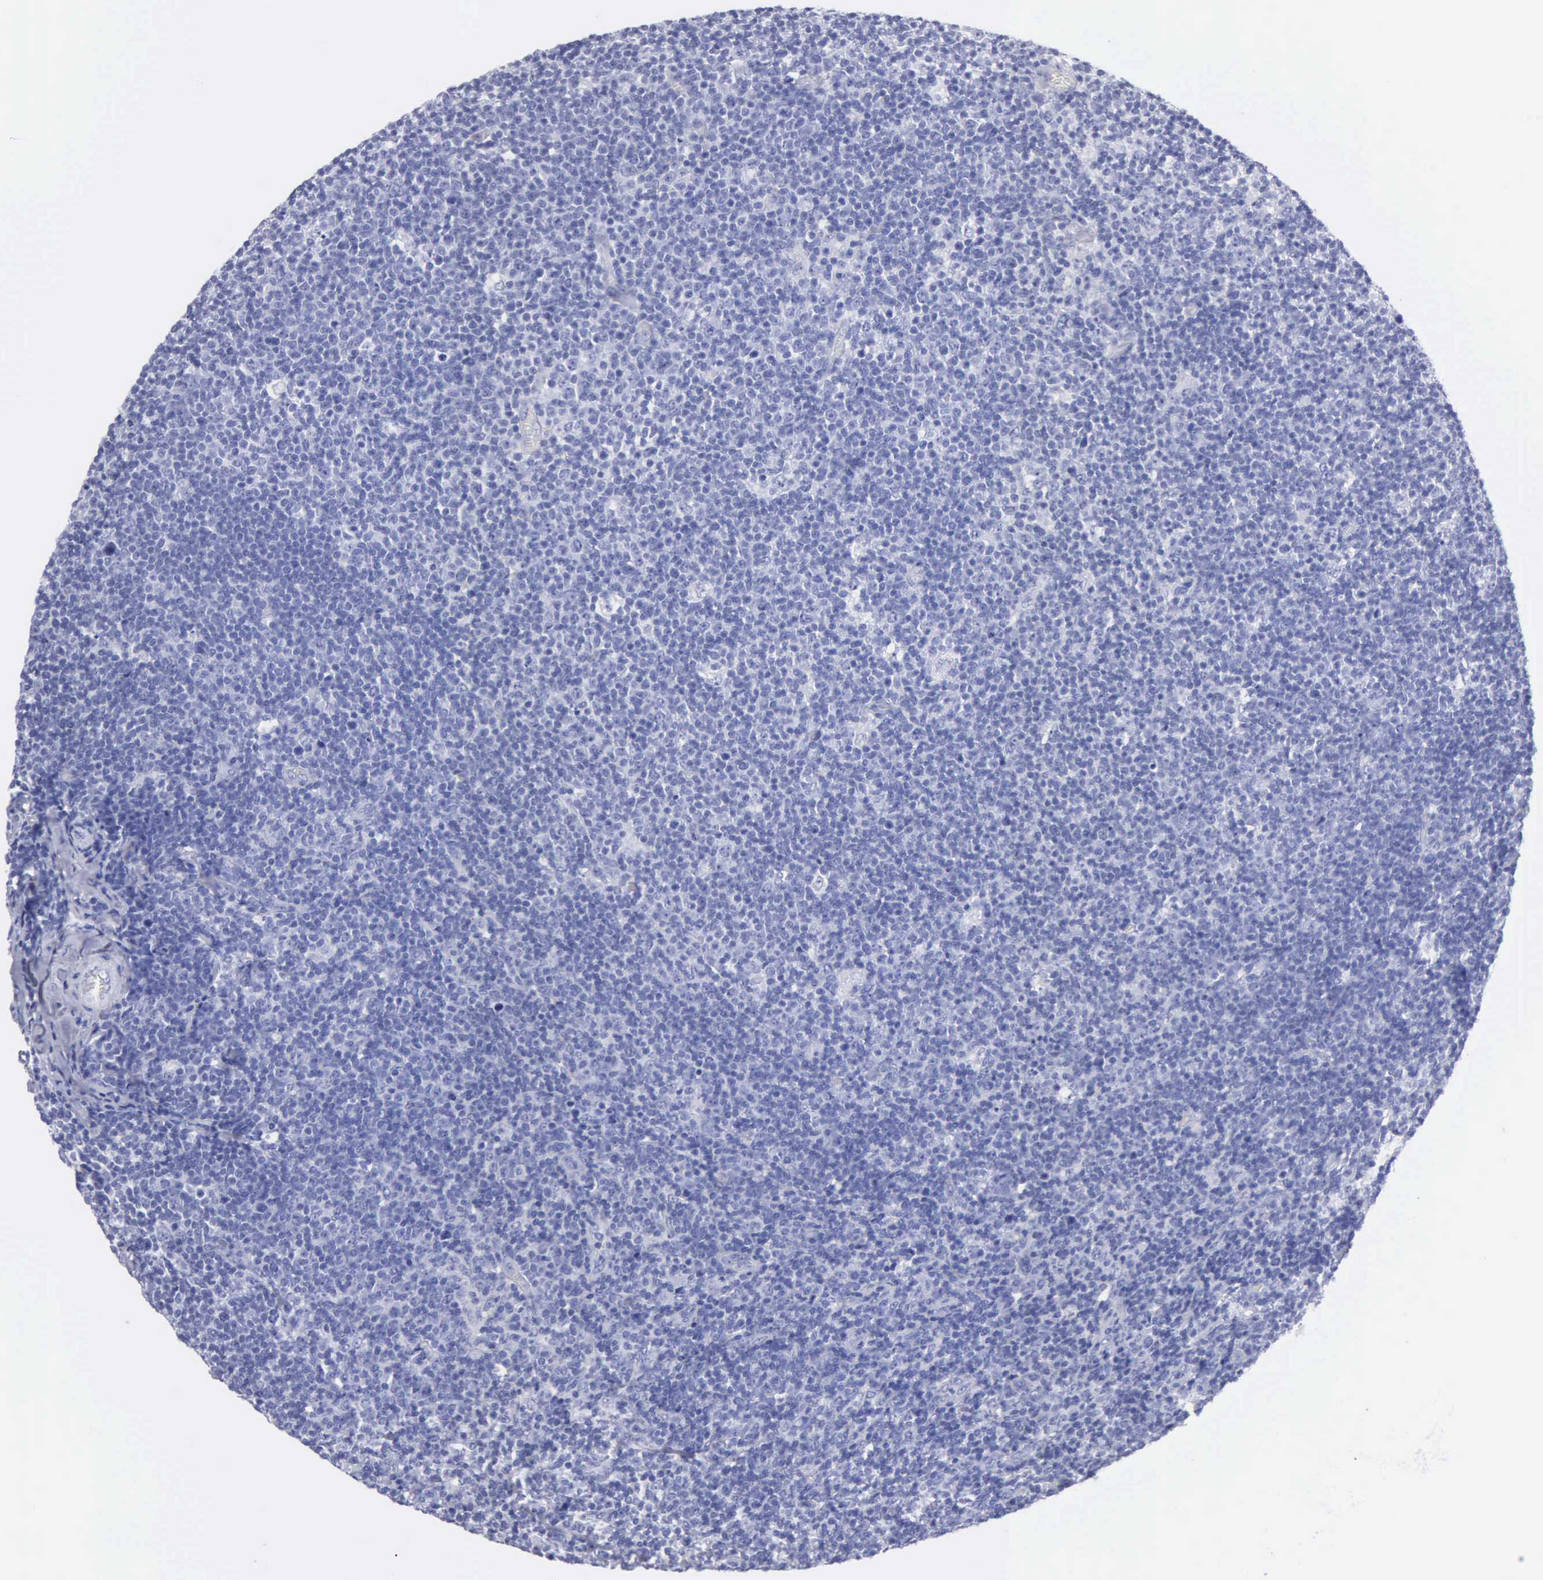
{"staining": {"intensity": "negative", "quantity": "none", "location": "none"}, "tissue": "lymphoma", "cell_type": "Tumor cells", "image_type": "cancer", "snomed": [{"axis": "morphology", "description": "Malignant lymphoma, non-Hodgkin's type, Low grade"}, {"axis": "topography", "description": "Lymph node"}], "caption": "High power microscopy photomicrograph of an immunohistochemistry photomicrograph of malignant lymphoma, non-Hodgkin's type (low-grade), revealing no significant expression in tumor cells.", "gene": "CYP19A1", "patient": {"sex": "male", "age": 74}}